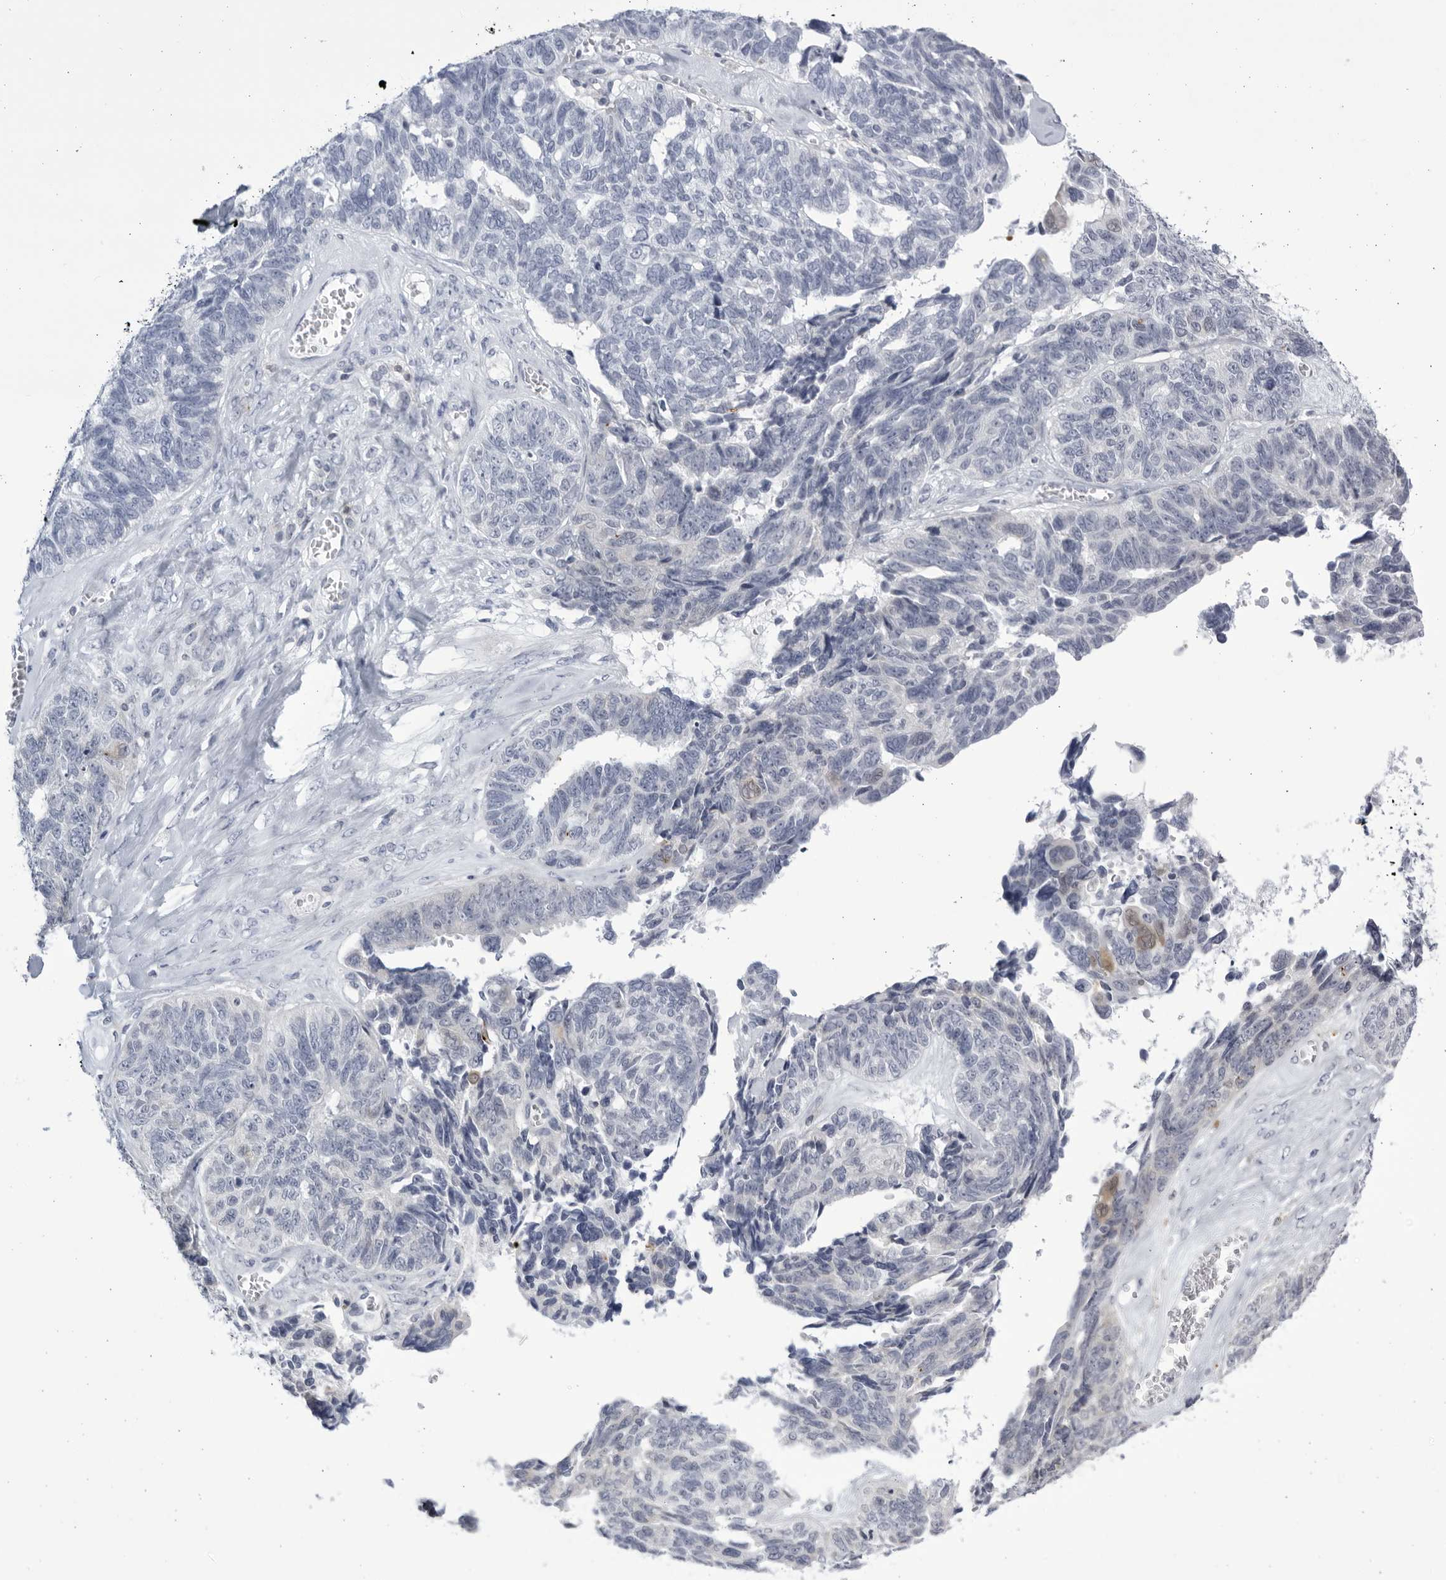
{"staining": {"intensity": "negative", "quantity": "none", "location": "none"}, "tissue": "ovarian cancer", "cell_type": "Tumor cells", "image_type": "cancer", "snomed": [{"axis": "morphology", "description": "Cystadenocarcinoma, serous, NOS"}, {"axis": "topography", "description": "Ovary"}], "caption": "An image of human ovarian serous cystadenocarcinoma is negative for staining in tumor cells.", "gene": "CCDC181", "patient": {"sex": "female", "age": 79}}